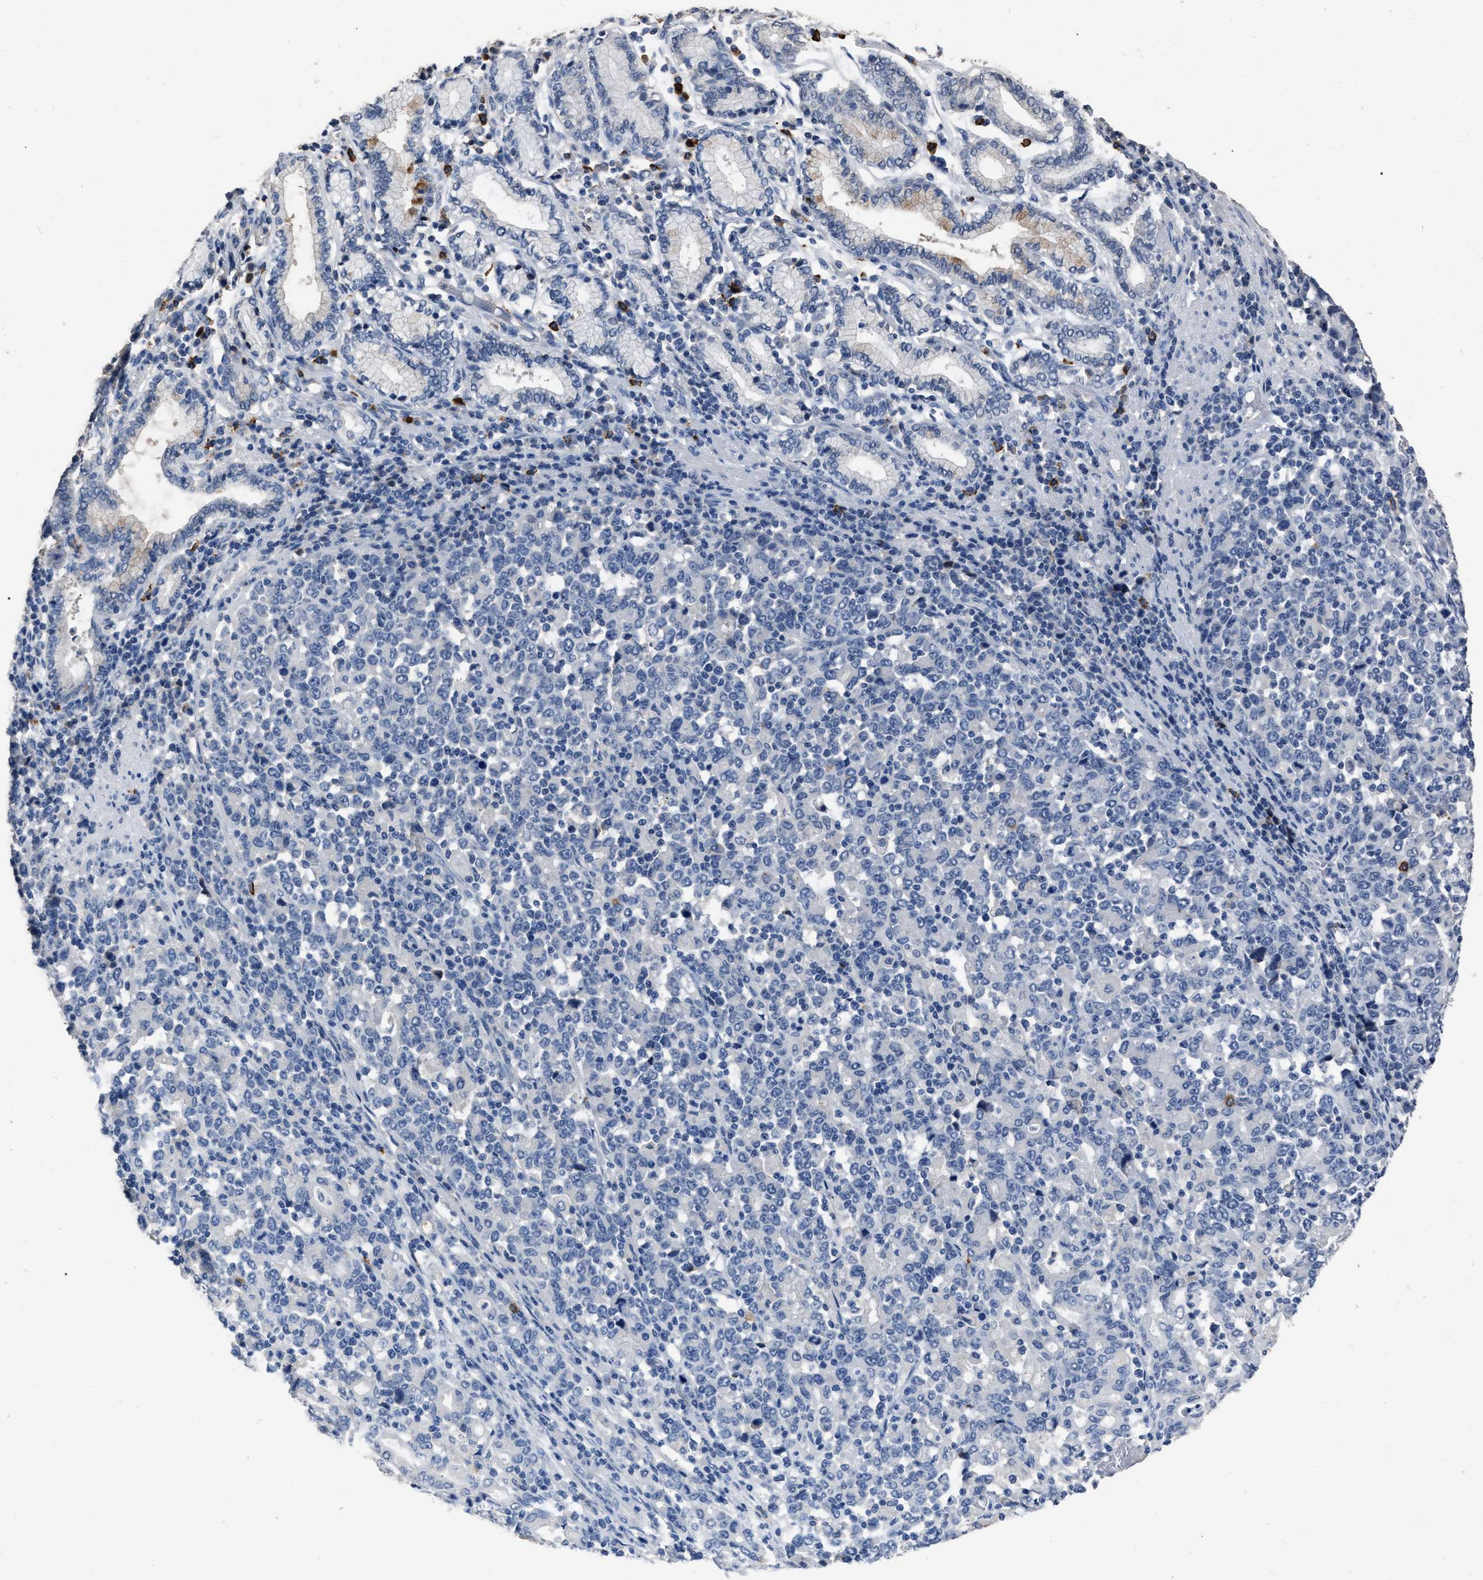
{"staining": {"intensity": "negative", "quantity": "none", "location": "none"}, "tissue": "stomach cancer", "cell_type": "Tumor cells", "image_type": "cancer", "snomed": [{"axis": "morphology", "description": "Adenocarcinoma, NOS"}, {"axis": "topography", "description": "Stomach, upper"}], "caption": "The IHC histopathology image has no significant positivity in tumor cells of stomach cancer tissue.", "gene": "HABP2", "patient": {"sex": "male", "age": 69}}